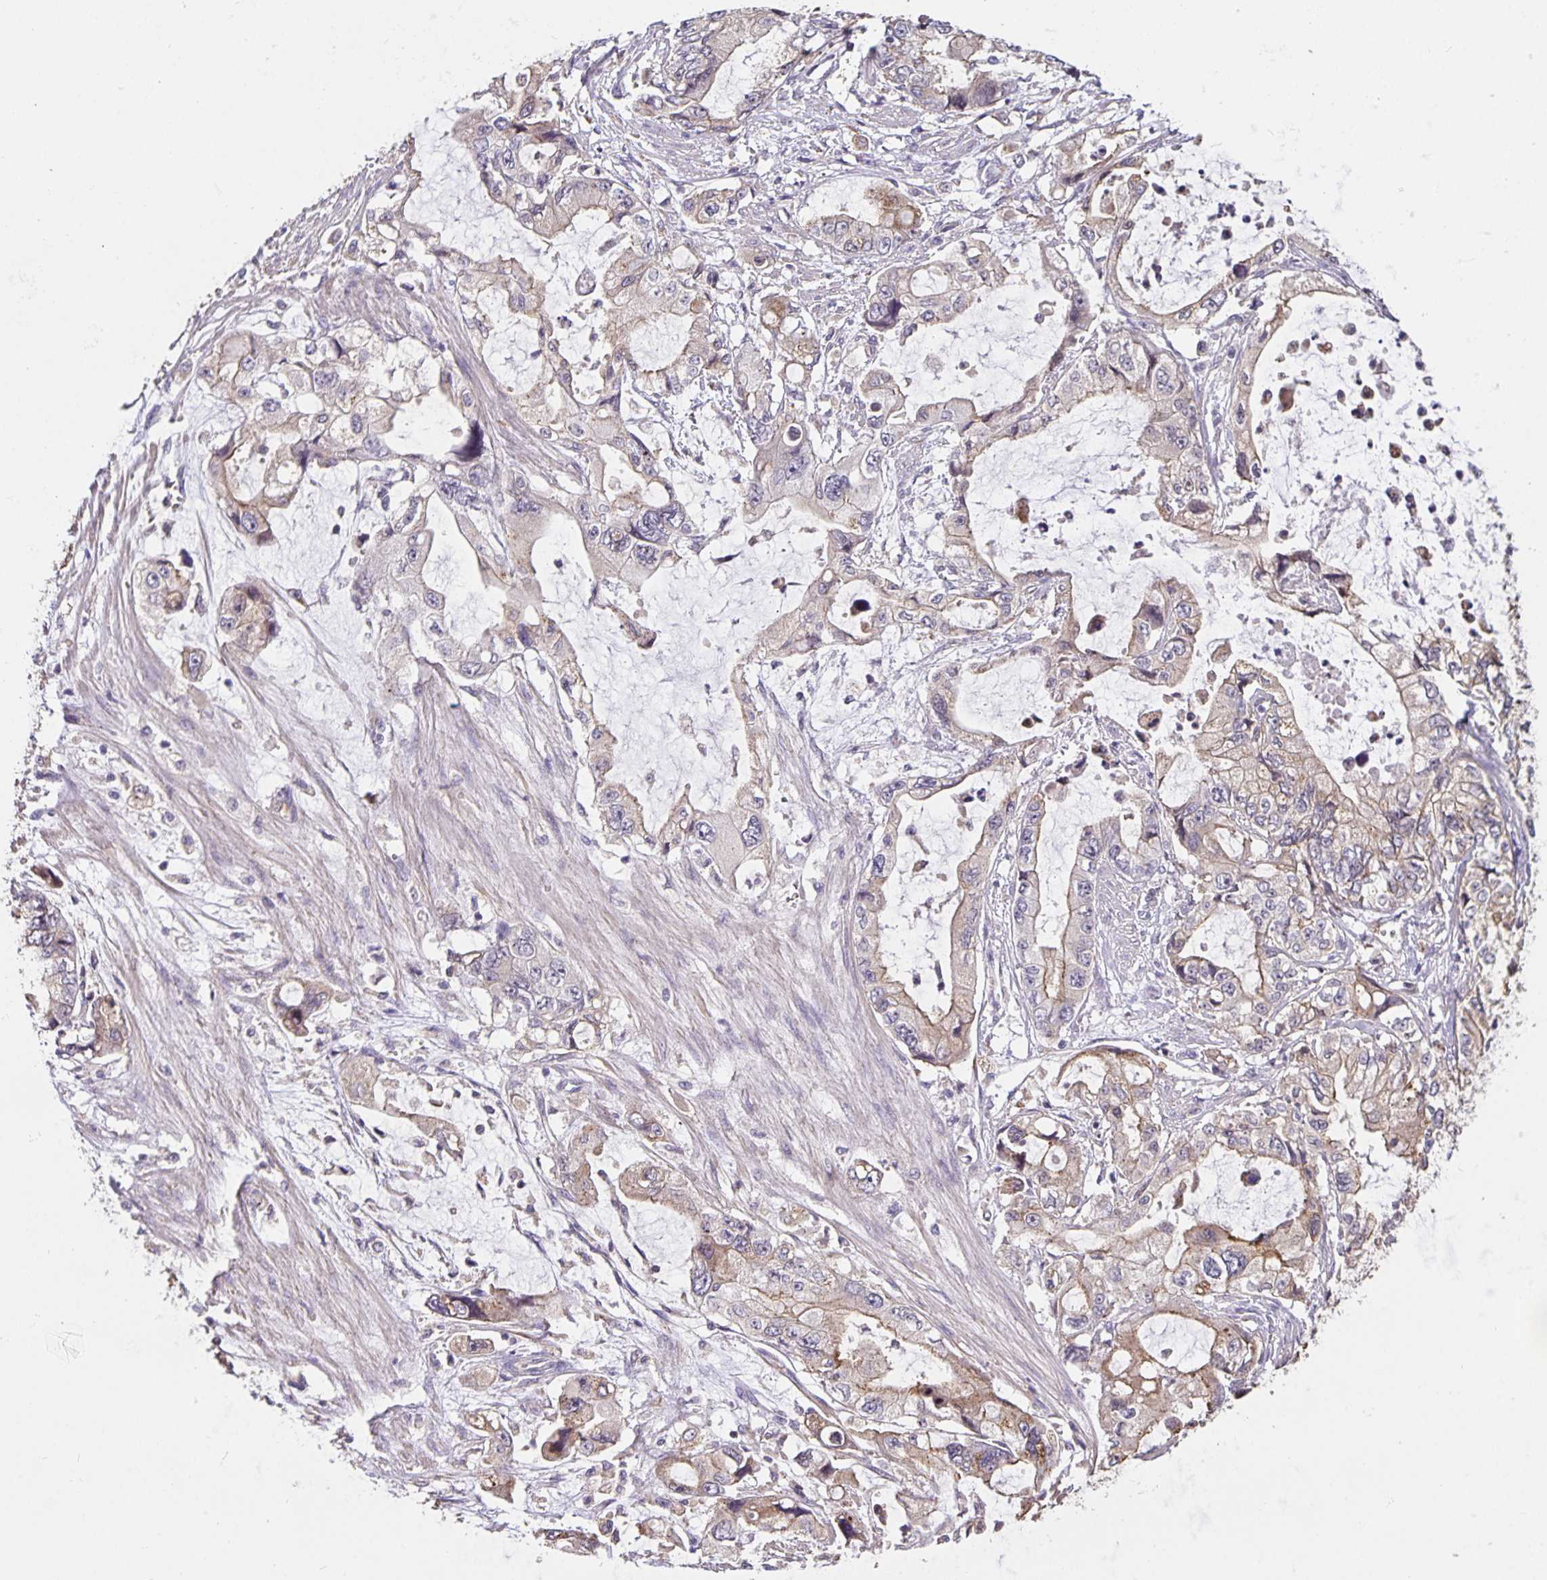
{"staining": {"intensity": "weak", "quantity": "25%-75%", "location": "cytoplasmic/membranous"}, "tissue": "stomach cancer", "cell_type": "Tumor cells", "image_type": "cancer", "snomed": [{"axis": "morphology", "description": "Adenocarcinoma, NOS"}, {"axis": "topography", "description": "Pancreas"}, {"axis": "topography", "description": "Stomach, upper"}, {"axis": "topography", "description": "Stomach"}], "caption": "Human stomach cancer (adenocarcinoma) stained for a protein (brown) shows weak cytoplasmic/membranous positive positivity in about 25%-75% of tumor cells.", "gene": "TMEM71", "patient": {"sex": "male", "age": 77}}